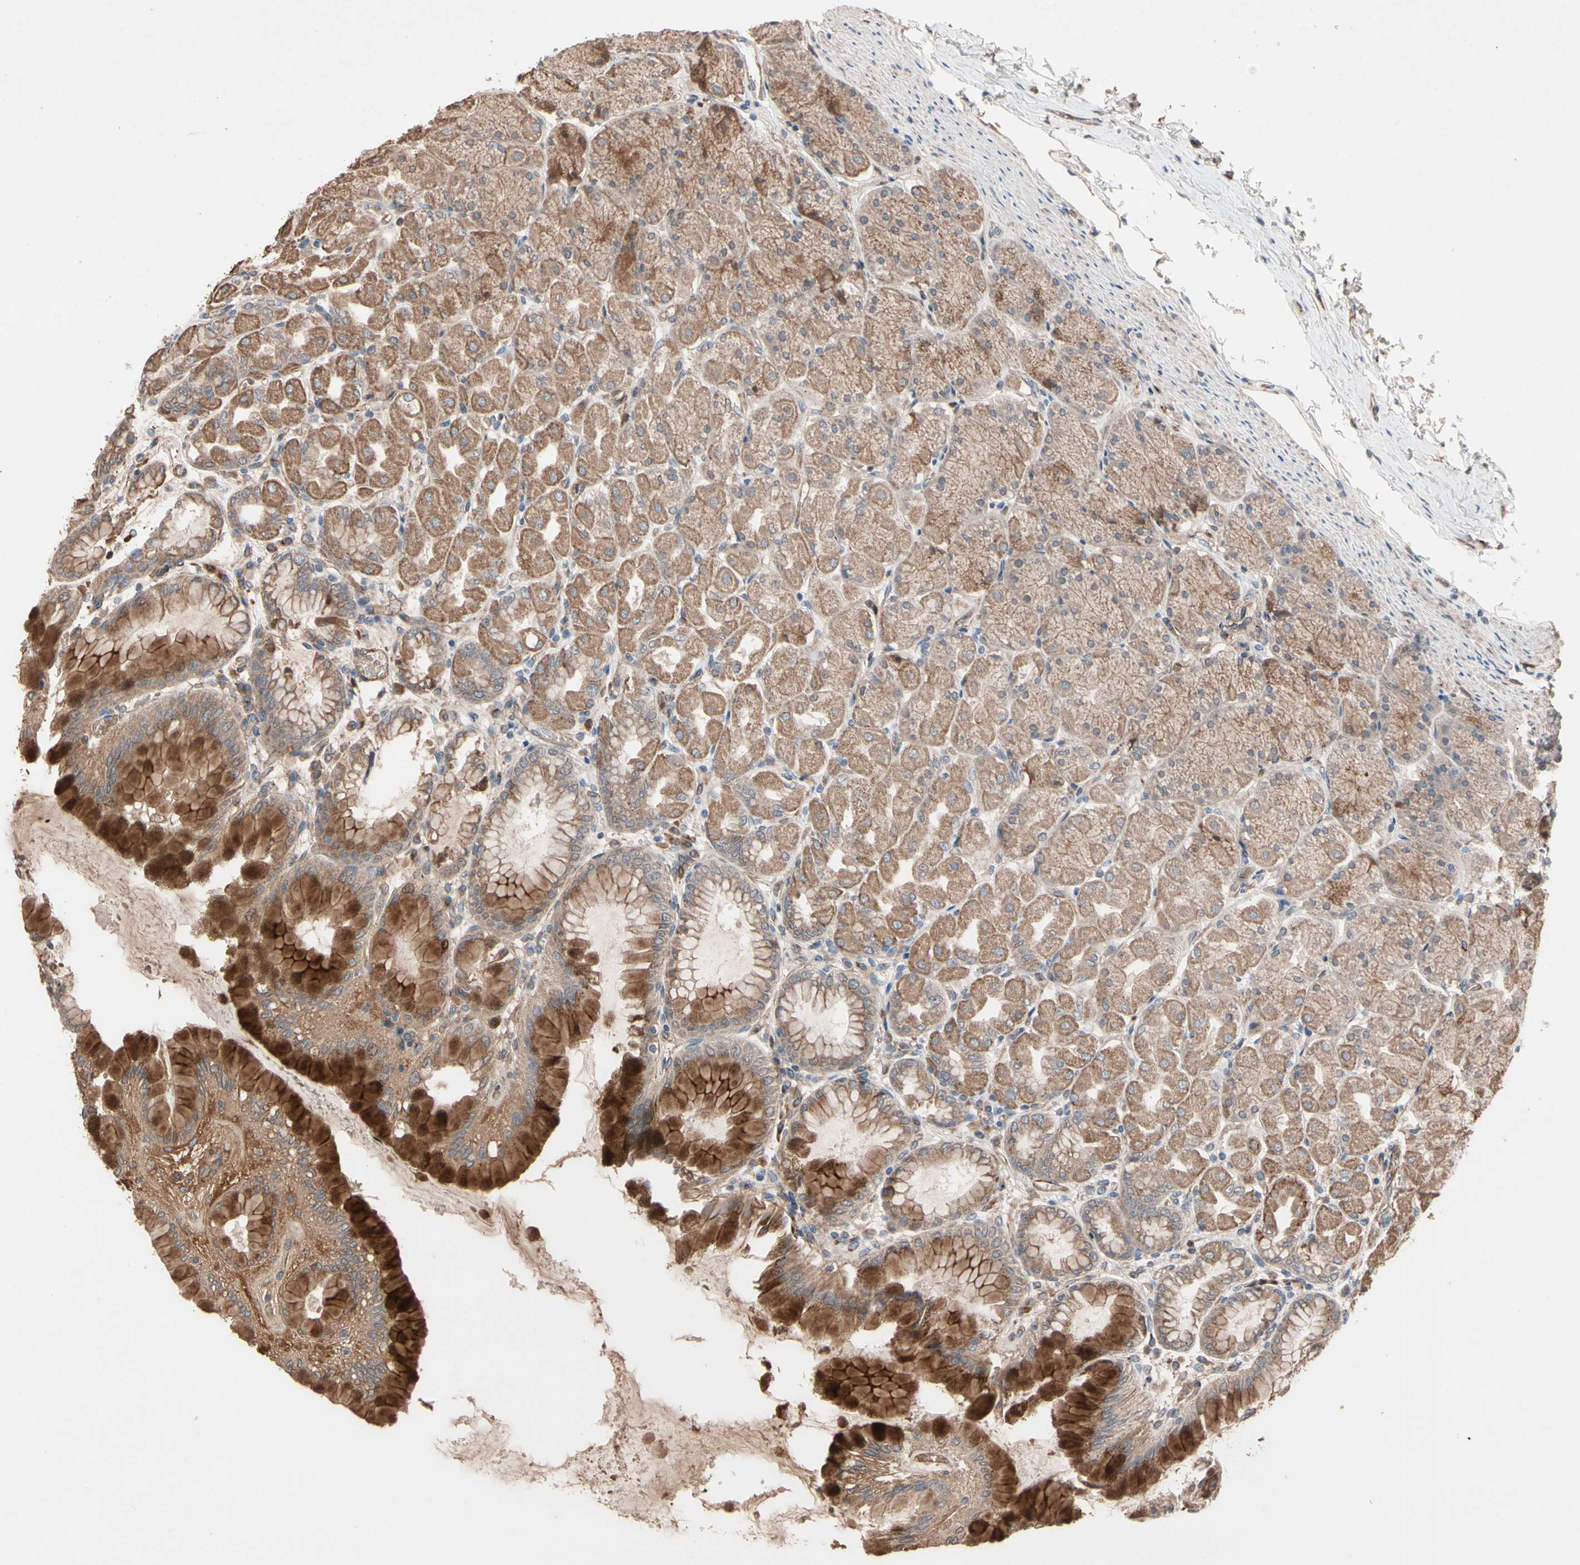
{"staining": {"intensity": "strong", "quantity": ">75%", "location": "cytoplasmic/membranous"}, "tissue": "stomach", "cell_type": "Glandular cells", "image_type": "normal", "snomed": [{"axis": "morphology", "description": "Normal tissue, NOS"}, {"axis": "topography", "description": "Stomach, upper"}], "caption": "This is an image of immunohistochemistry staining of unremarkable stomach, which shows strong expression in the cytoplasmic/membranous of glandular cells.", "gene": "GCK", "patient": {"sex": "female", "age": 56}}